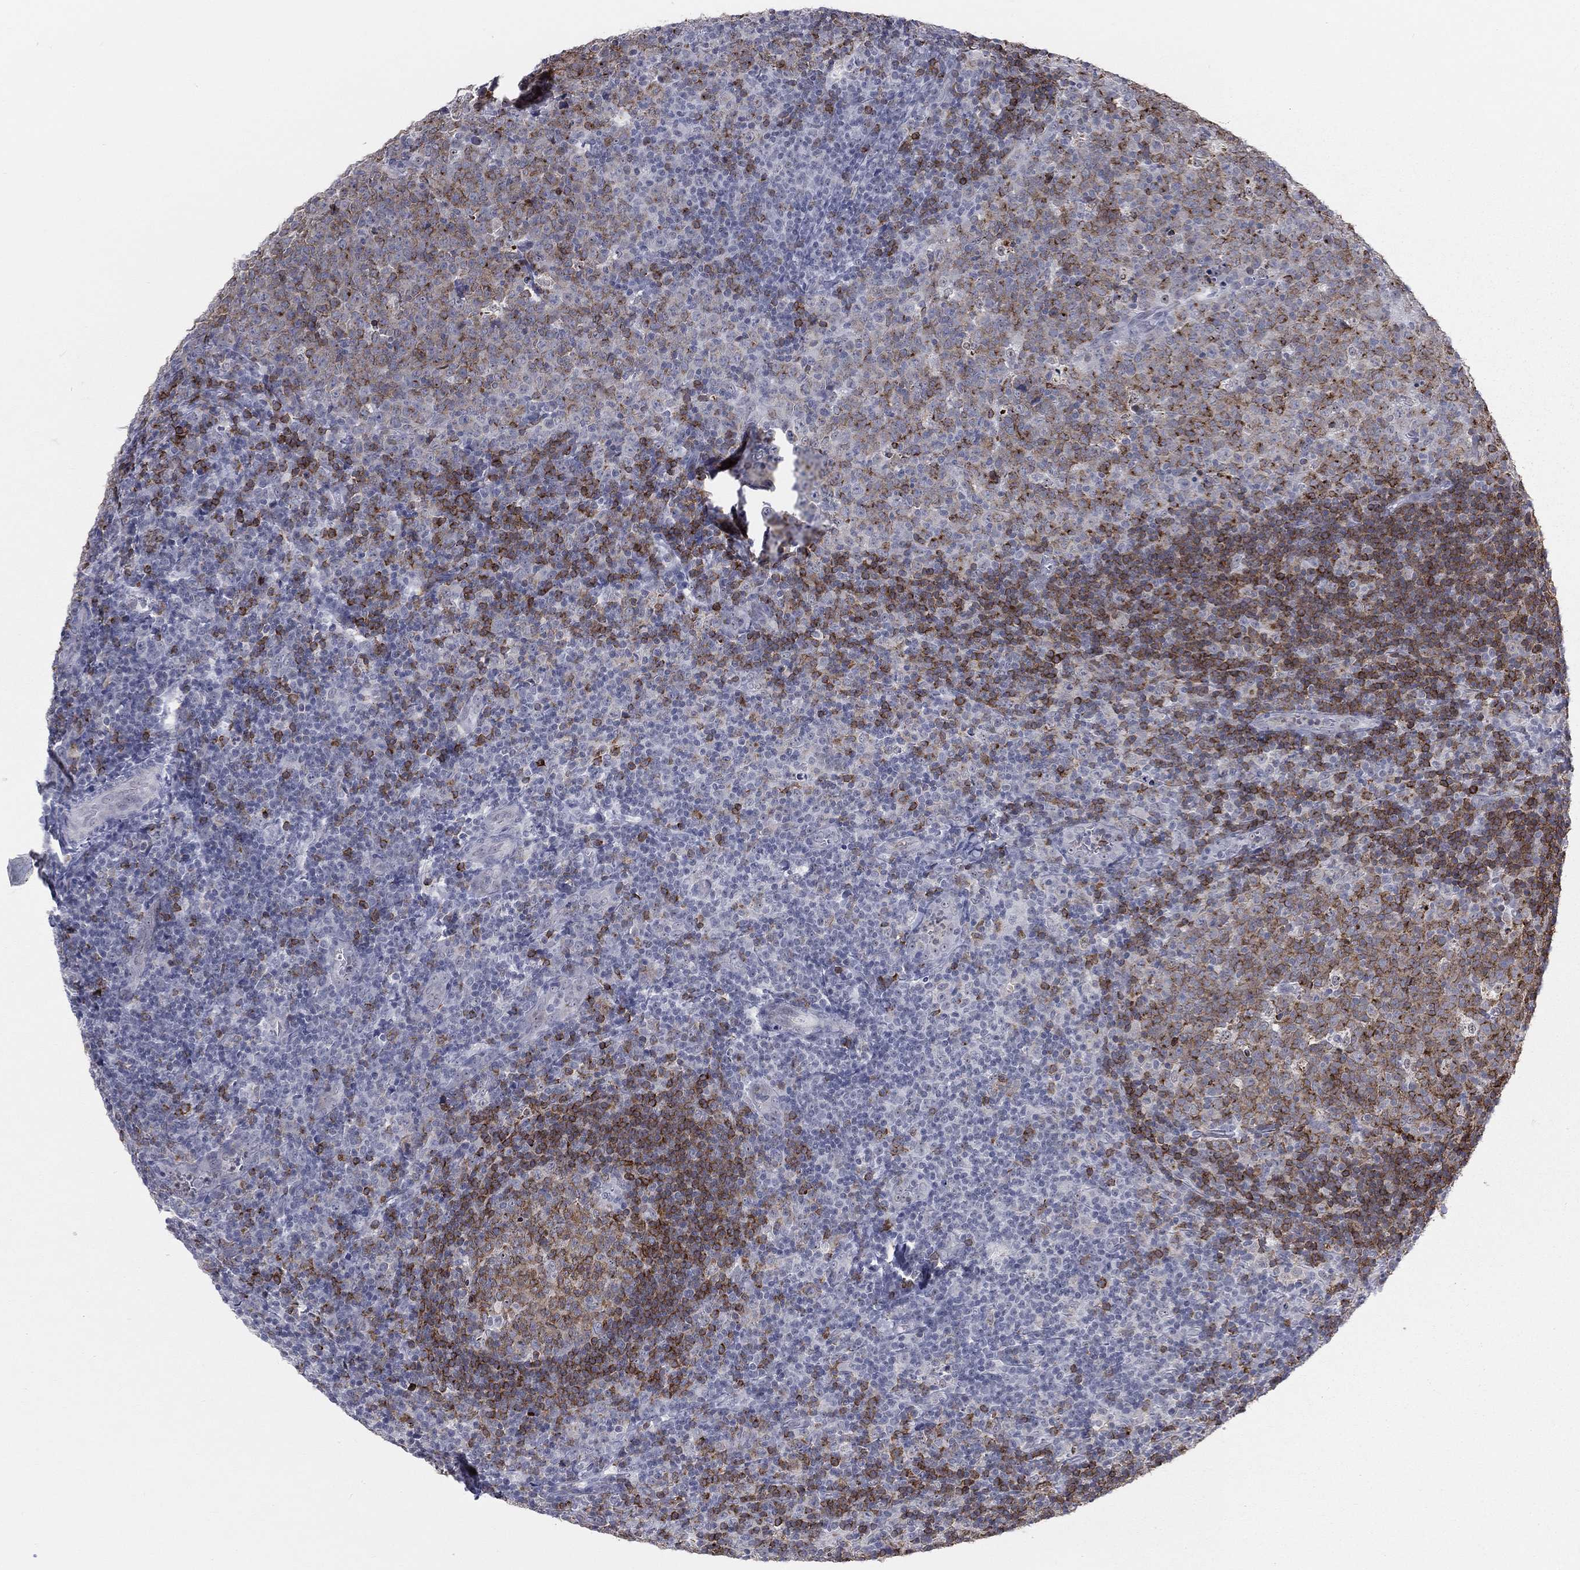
{"staining": {"intensity": "moderate", "quantity": "25%-75%", "location": "cytoplasmic/membranous"}, "tissue": "tonsil", "cell_type": "Germinal center cells", "image_type": "normal", "snomed": [{"axis": "morphology", "description": "Normal tissue, NOS"}, {"axis": "topography", "description": "Tonsil"}], "caption": "DAB immunohistochemical staining of benign human tonsil shows moderate cytoplasmic/membranous protein expression in about 25%-75% of germinal center cells. (Brightfield microscopy of DAB IHC at high magnification).", "gene": "CD22", "patient": {"sex": "female", "age": 5}}